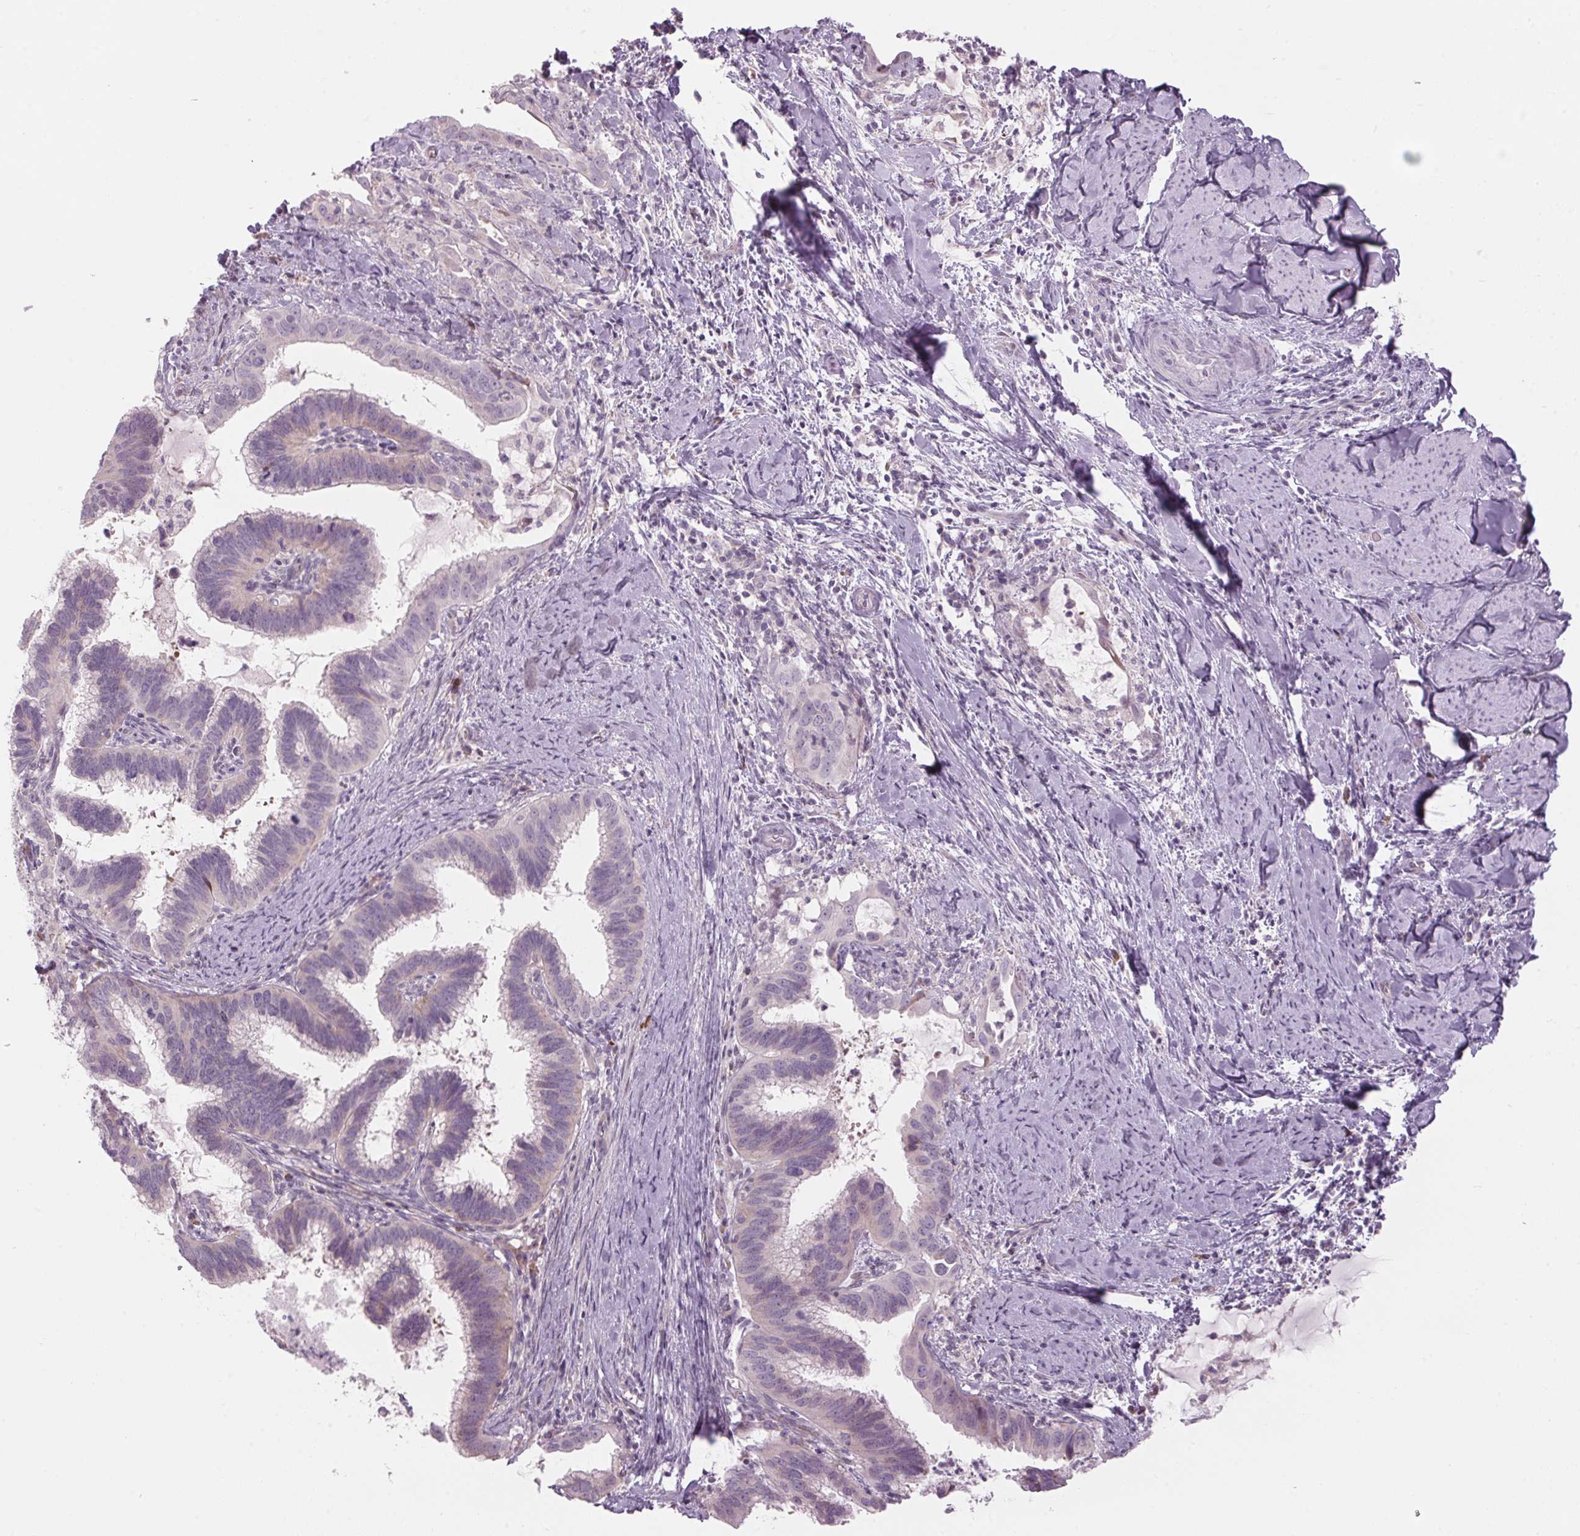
{"staining": {"intensity": "weak", "quantity": "<25%", "location": "cytoplasmic/membranous"}, "tissue": "cervical cancer", "cell_type": "Tumor cells", "image_type": "cancer", "snomed": [{"axis": "morphology", "description": "Adenocarcinoma, NOS"}, {"axis": "topography", "description": "Cervix"}], "caption": "Human cervical adenocarcinoma stained for a protein using IHC shows no expression in tumor cells.", "gene": "GNMT", "patient": {"sex": "female", "age": 61}}